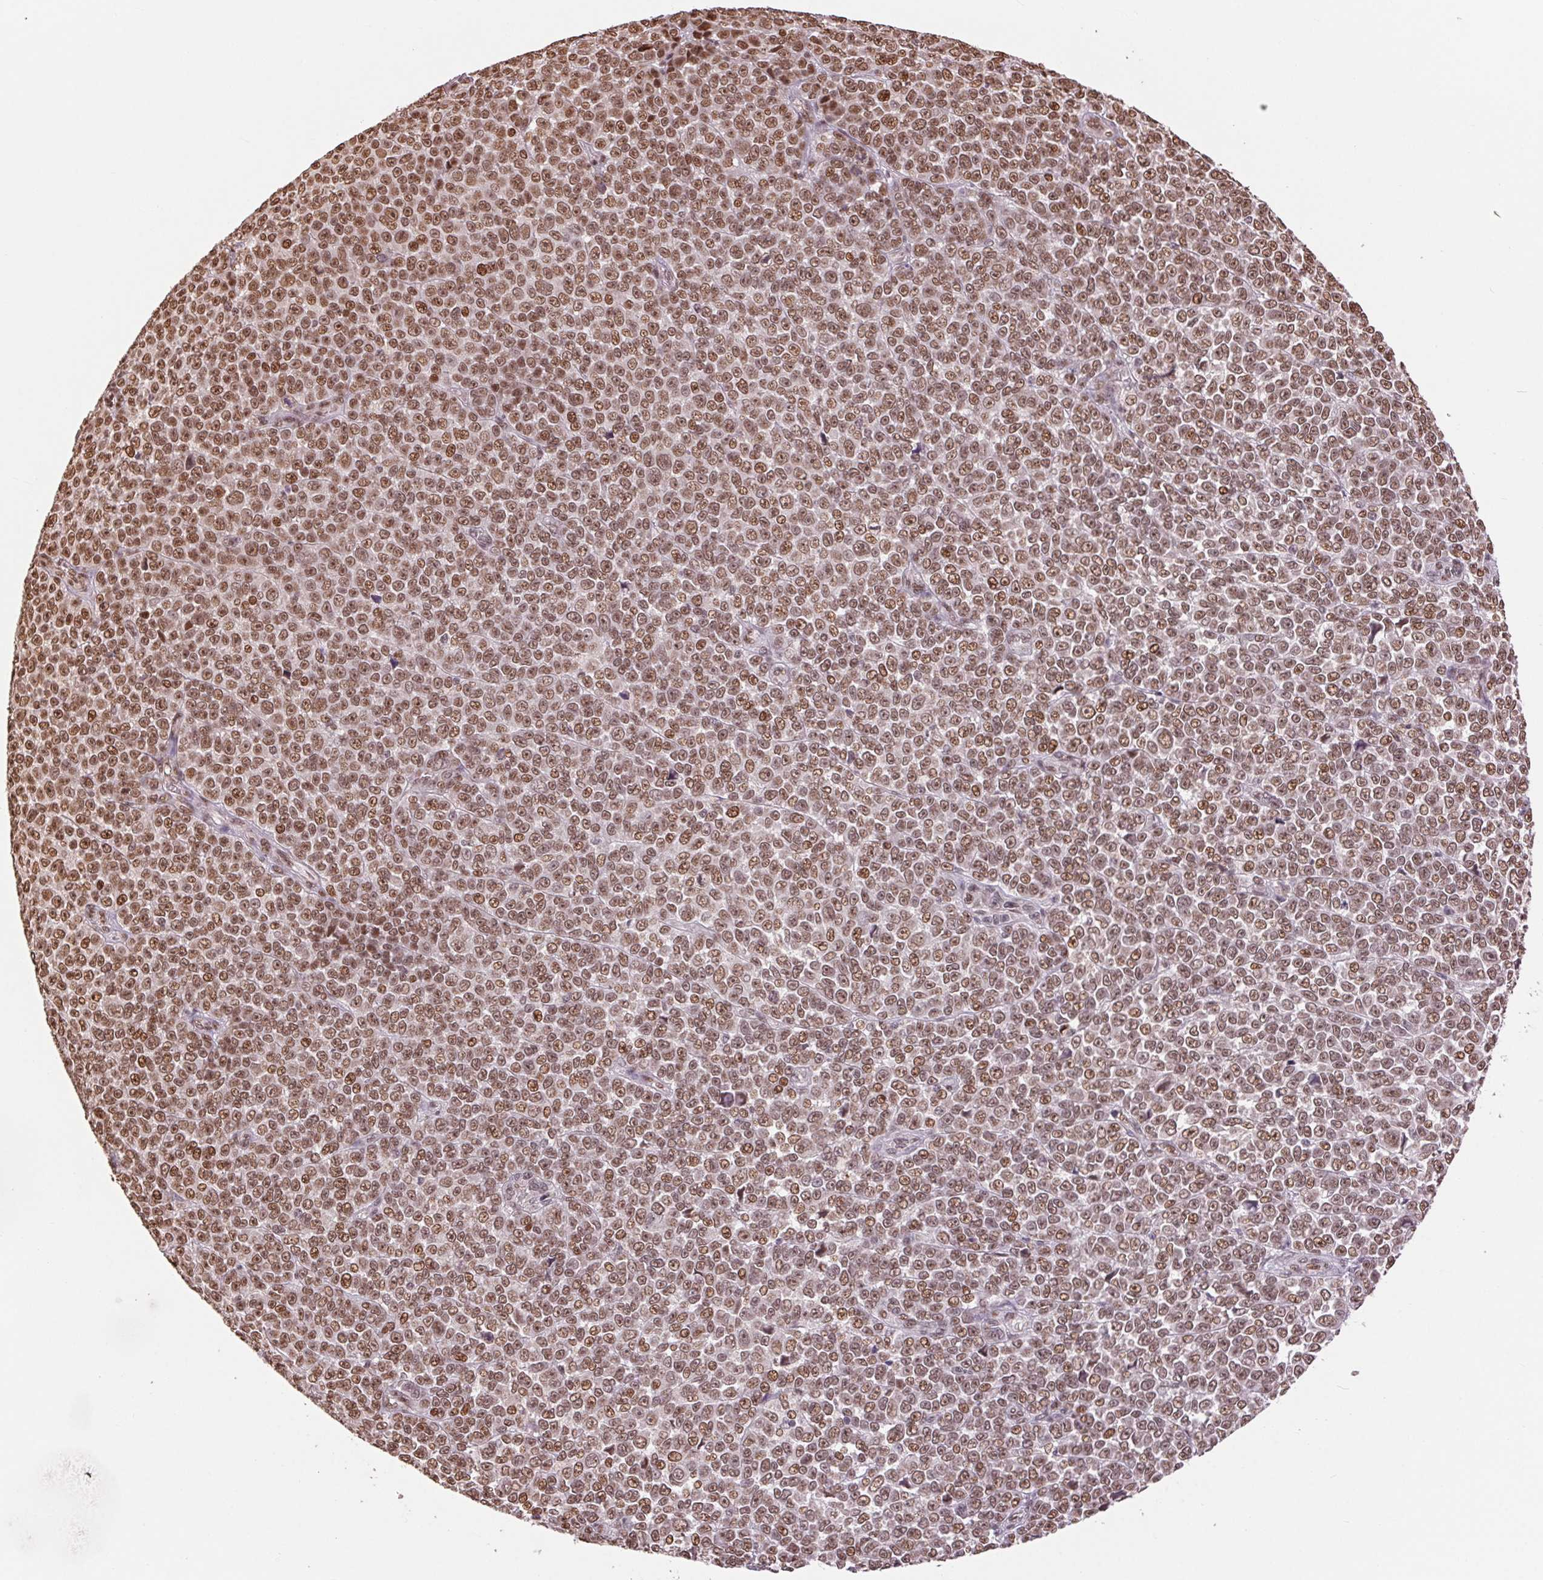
{"staining": {"intensity": "moderate", "quantity": ">75%", "location": "nuclear"}, "tissue": "melanoma", "cell_type": "Tumor cells", "image_type": "cancer", "snomed": [{"axis": "morphology", "description": "Malignant melanoma, NOS"}, {"axis": "topography", "description": "Skin"}], "caption": "Melanoma stained for a protein displays moderate nuclear positivity in tumor cells.", "gene": "RAD23A", "patient": {"sex": "female", "age": 95}}